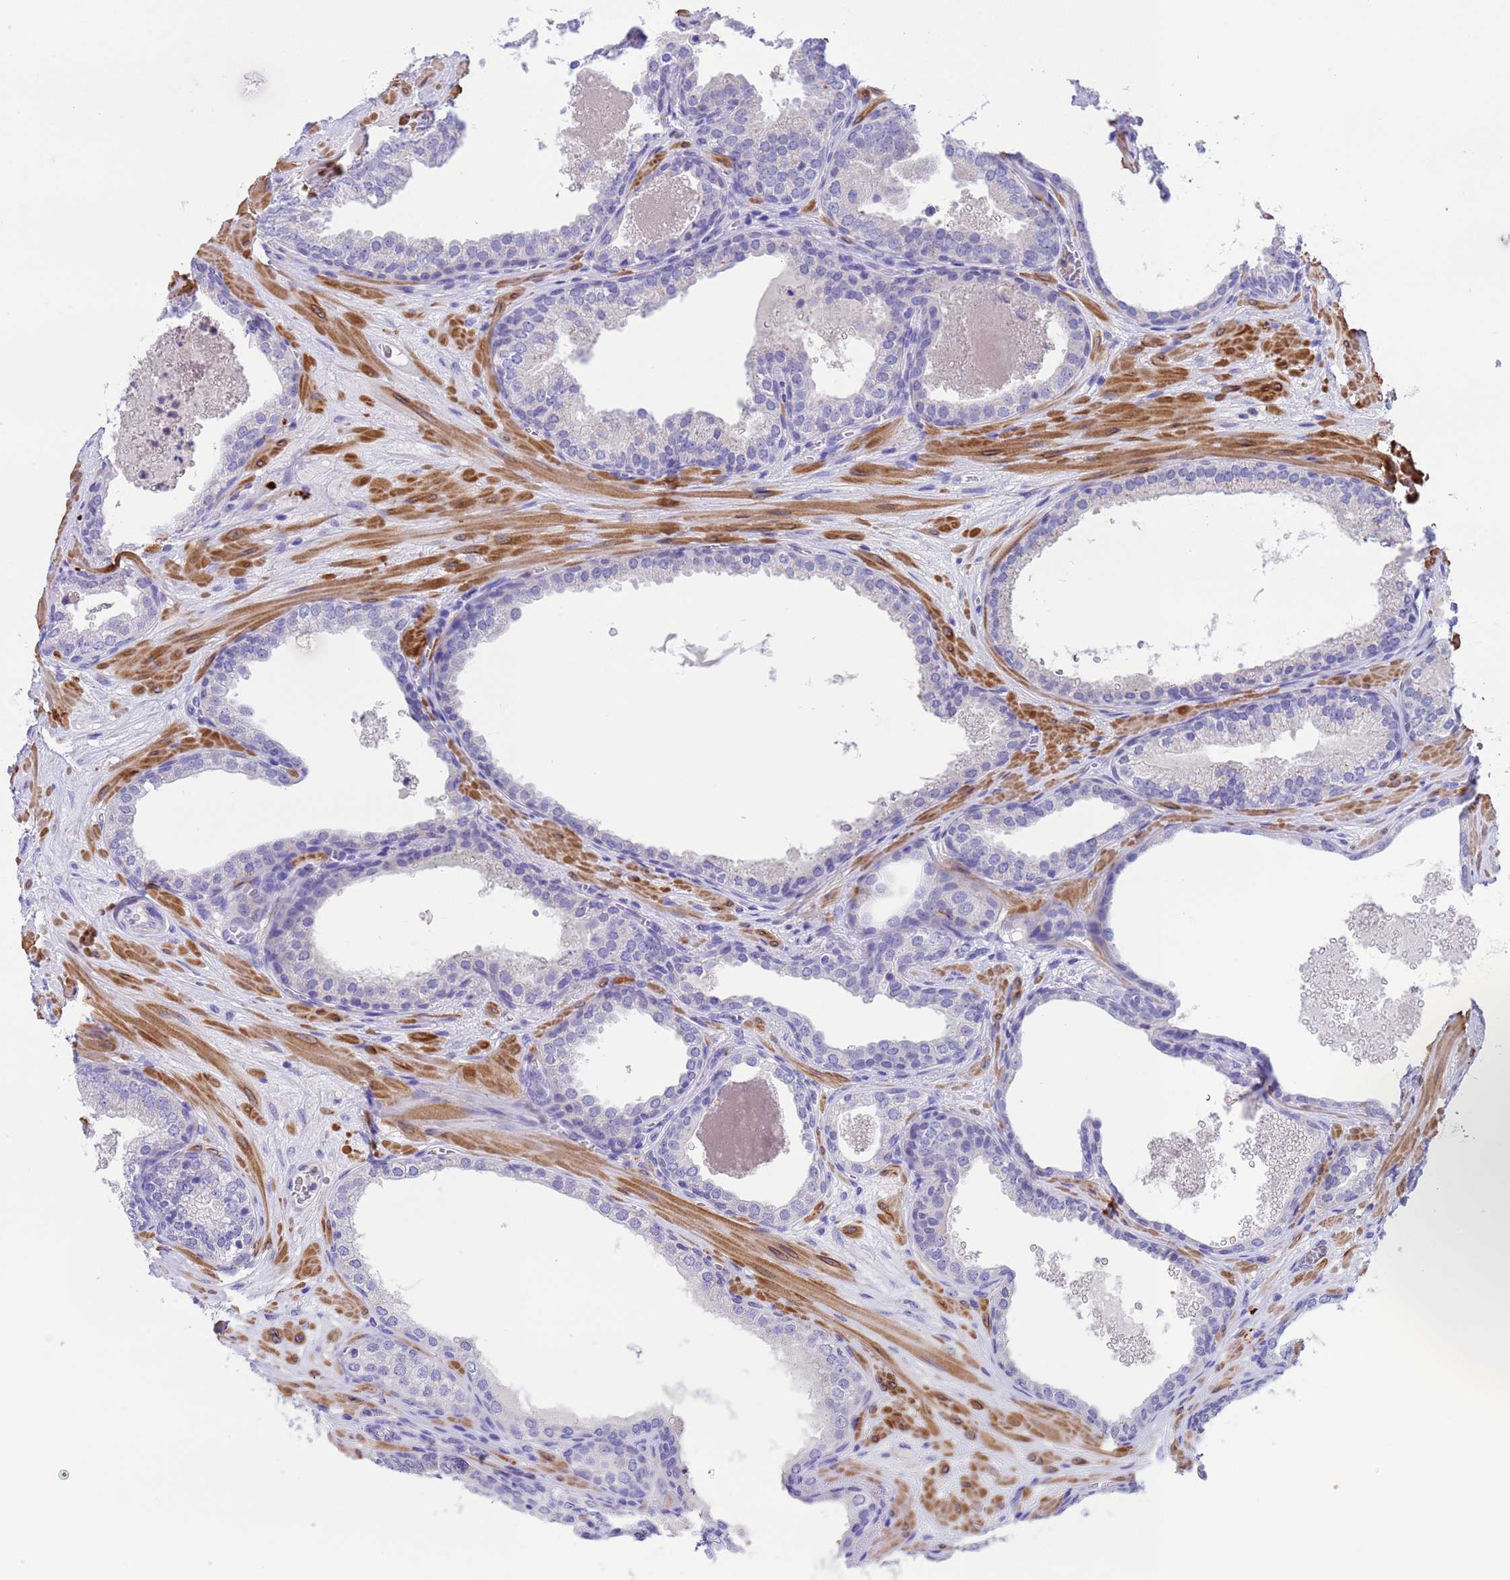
{"staining": {"intensity": "negative", "quantity": "none", "location": "none"}, "tissue": "prostate cancer", "cell_type": "Tumor cells", "image_type": "cancer", "snomed": [{"axis": "morphology", "description": "Adenocarcinoma, High grade"}, {"axis": "topography", "description": "Prostate"}], "caption": "The photomicrograph demonstrates no staining of tumor cells in prostate adenocarcinoma (high-grade). The staining was performed using DAB (3,3'-diaminobenzidine) to visualize the protein expression in brown, while the nuclei were stained in blue with hematoxylin (Magnification: 20x).", "gene": "USP38", "patient": {"sex": "male", "age": 59}}